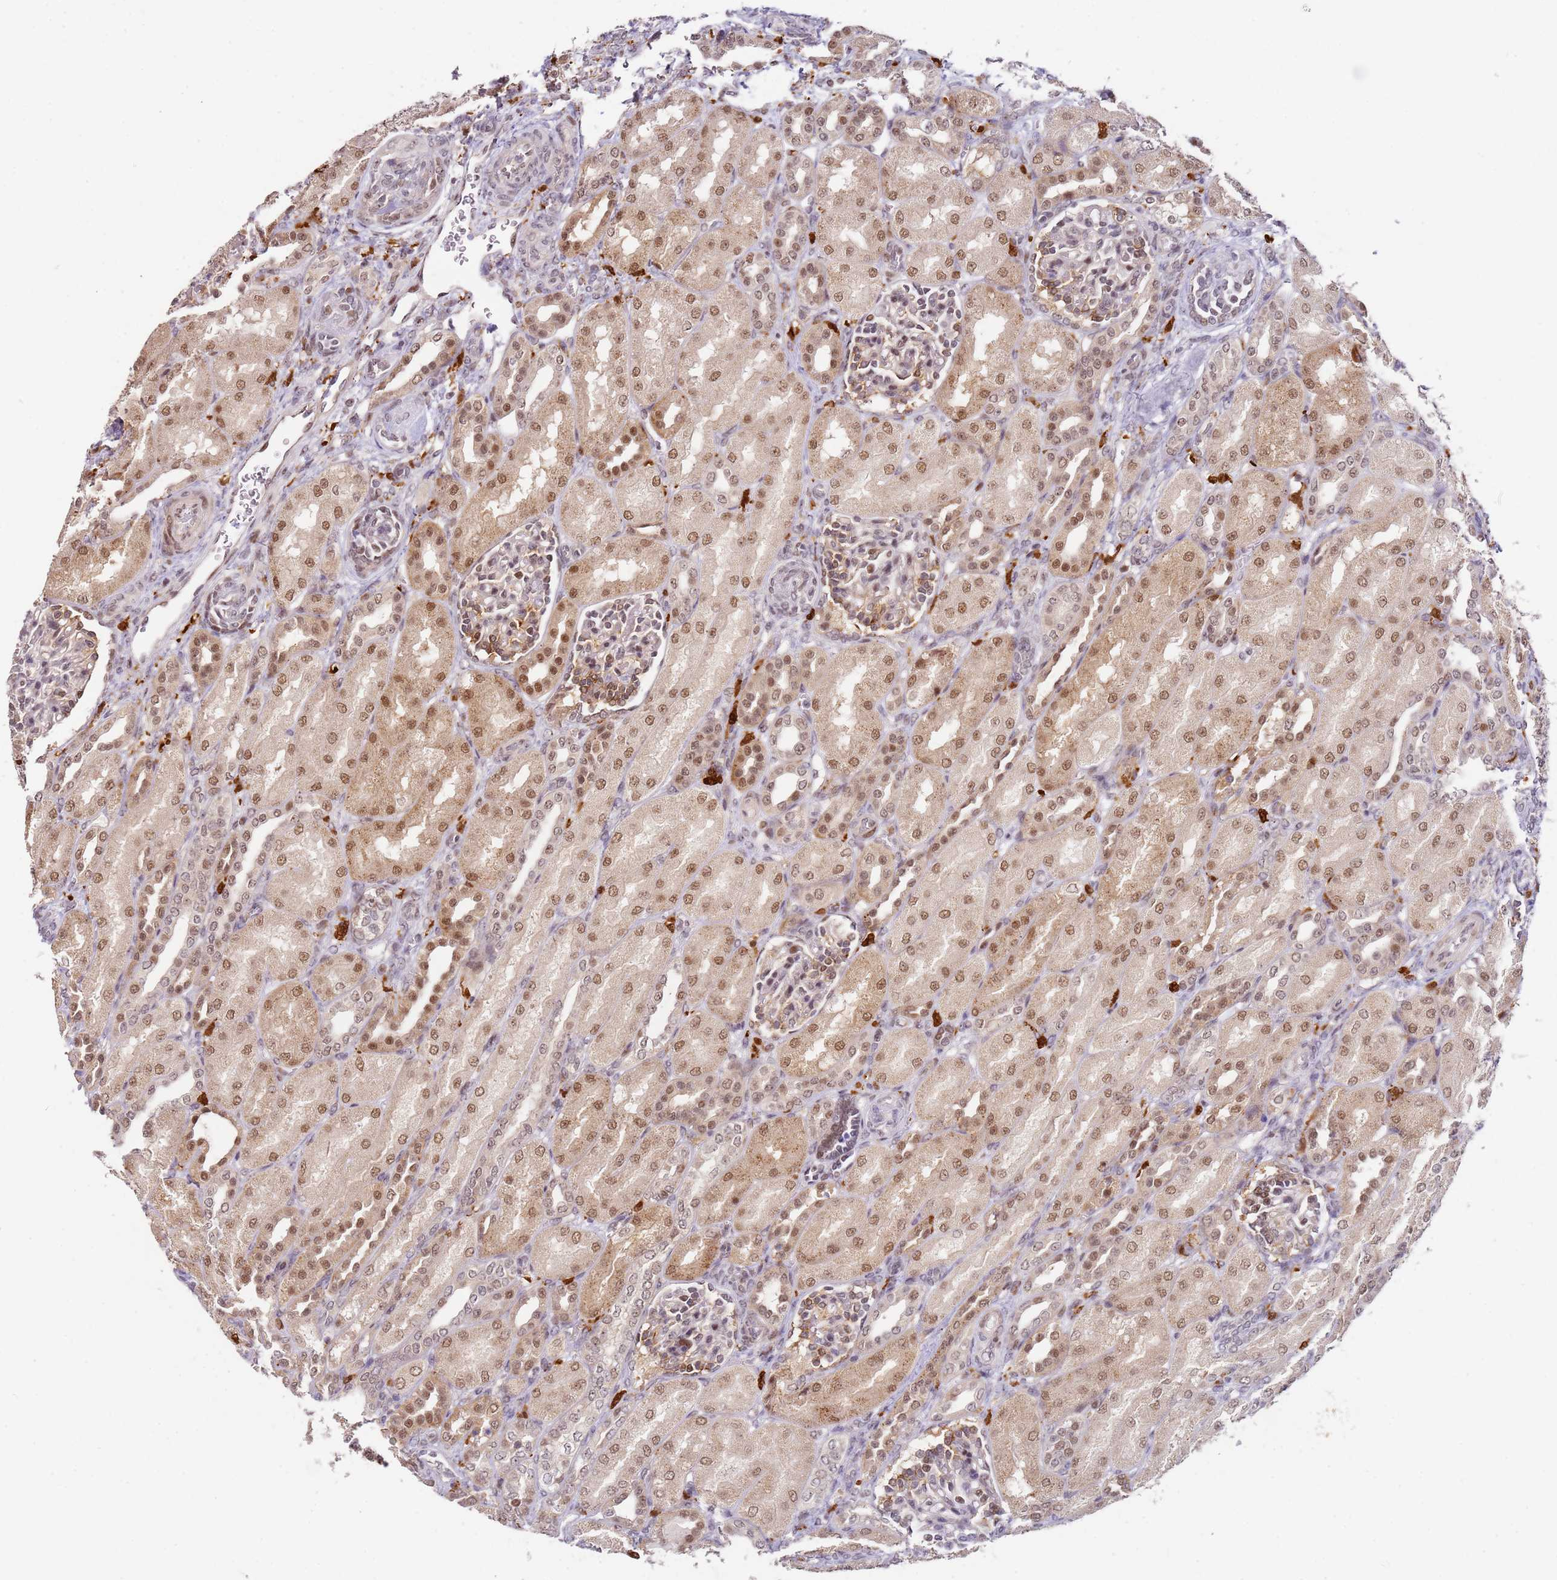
{"staining": {"intensity": "moderate", "quantity": "25%-75%", "location": "nuclear"}, "tissue": "kidney", "cell_type": "Cells in glomeruli", "image_type": "normal", "snomed": [{"axis": "morphology", "description": "Normal tissue, NOS"}, {"axis": "morphology", "description": "Neoplasm, malignant, NOS"}, {"axis": "topography", "description": "Kidney"}], "caption": "The photomicrograph displays immunohistochemical staining of normal kidney. There is moderate nuclear staining is identified in about 25%-75% of cells in glomeruli. (DAB IHC with brightfield microscopy, high magnification).", "gene": "LGALSL", "patient": {"sex": "female", "age": 1}}